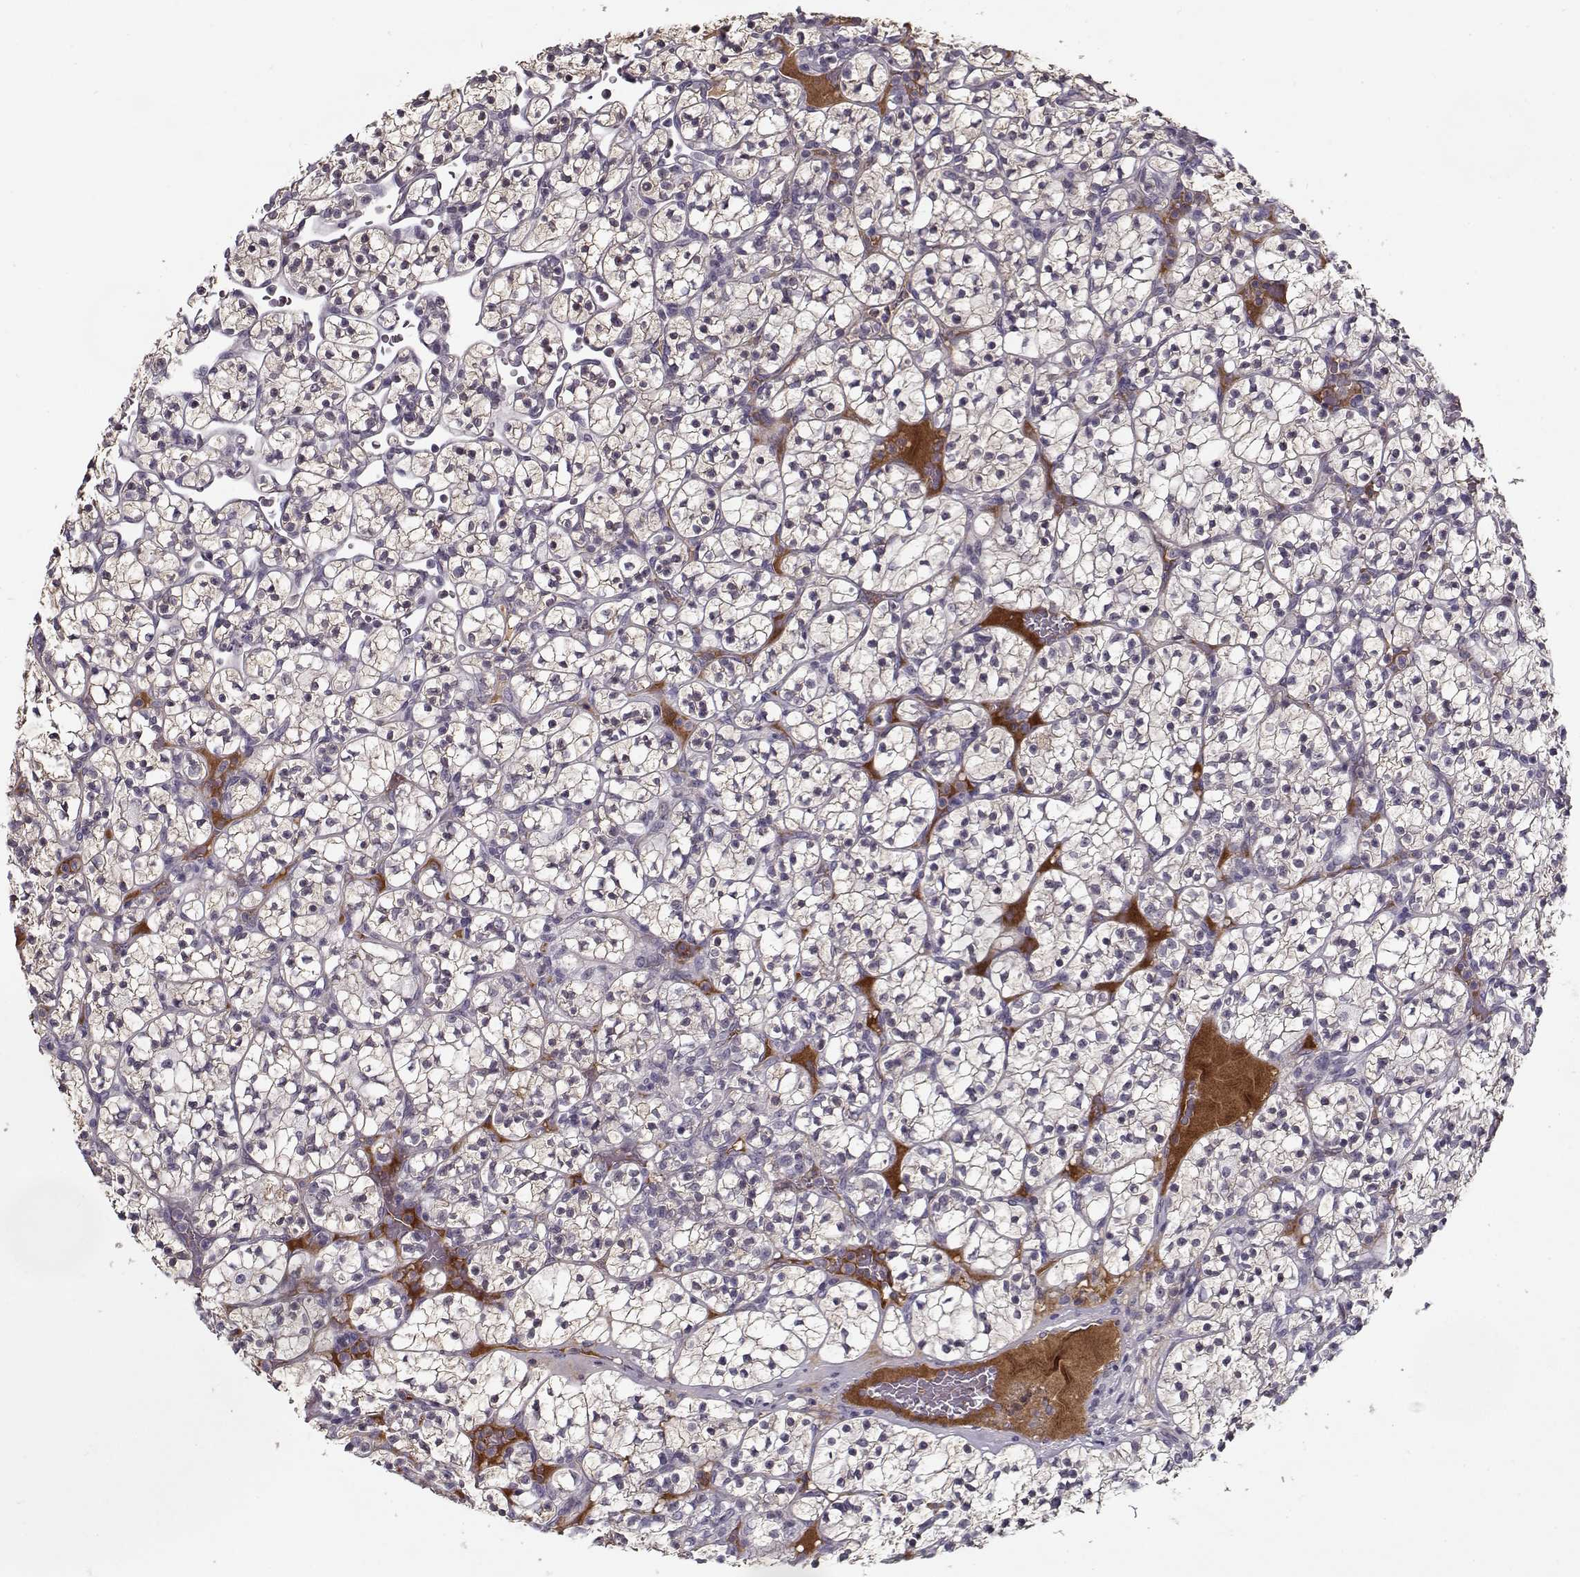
{"staining": {"intensity": "negative", "quantity": "none", "location": "none"}, "tissue": "renal cancer", "cell_type": "Tumor cells", "image_type": "cancer", "snomed": [{"axis": "morphology", "description": "Adenocarcinoma, NOS"}, {"axis": "topography", "description": "Kidney"}], "caption": "Human adenocarcinoma (renal) stained for a protein using immunohistochemistry exhibits no positivity in tumor cells.", "gene": "AFM", "patient": {"sex": "female", "age": 89}}